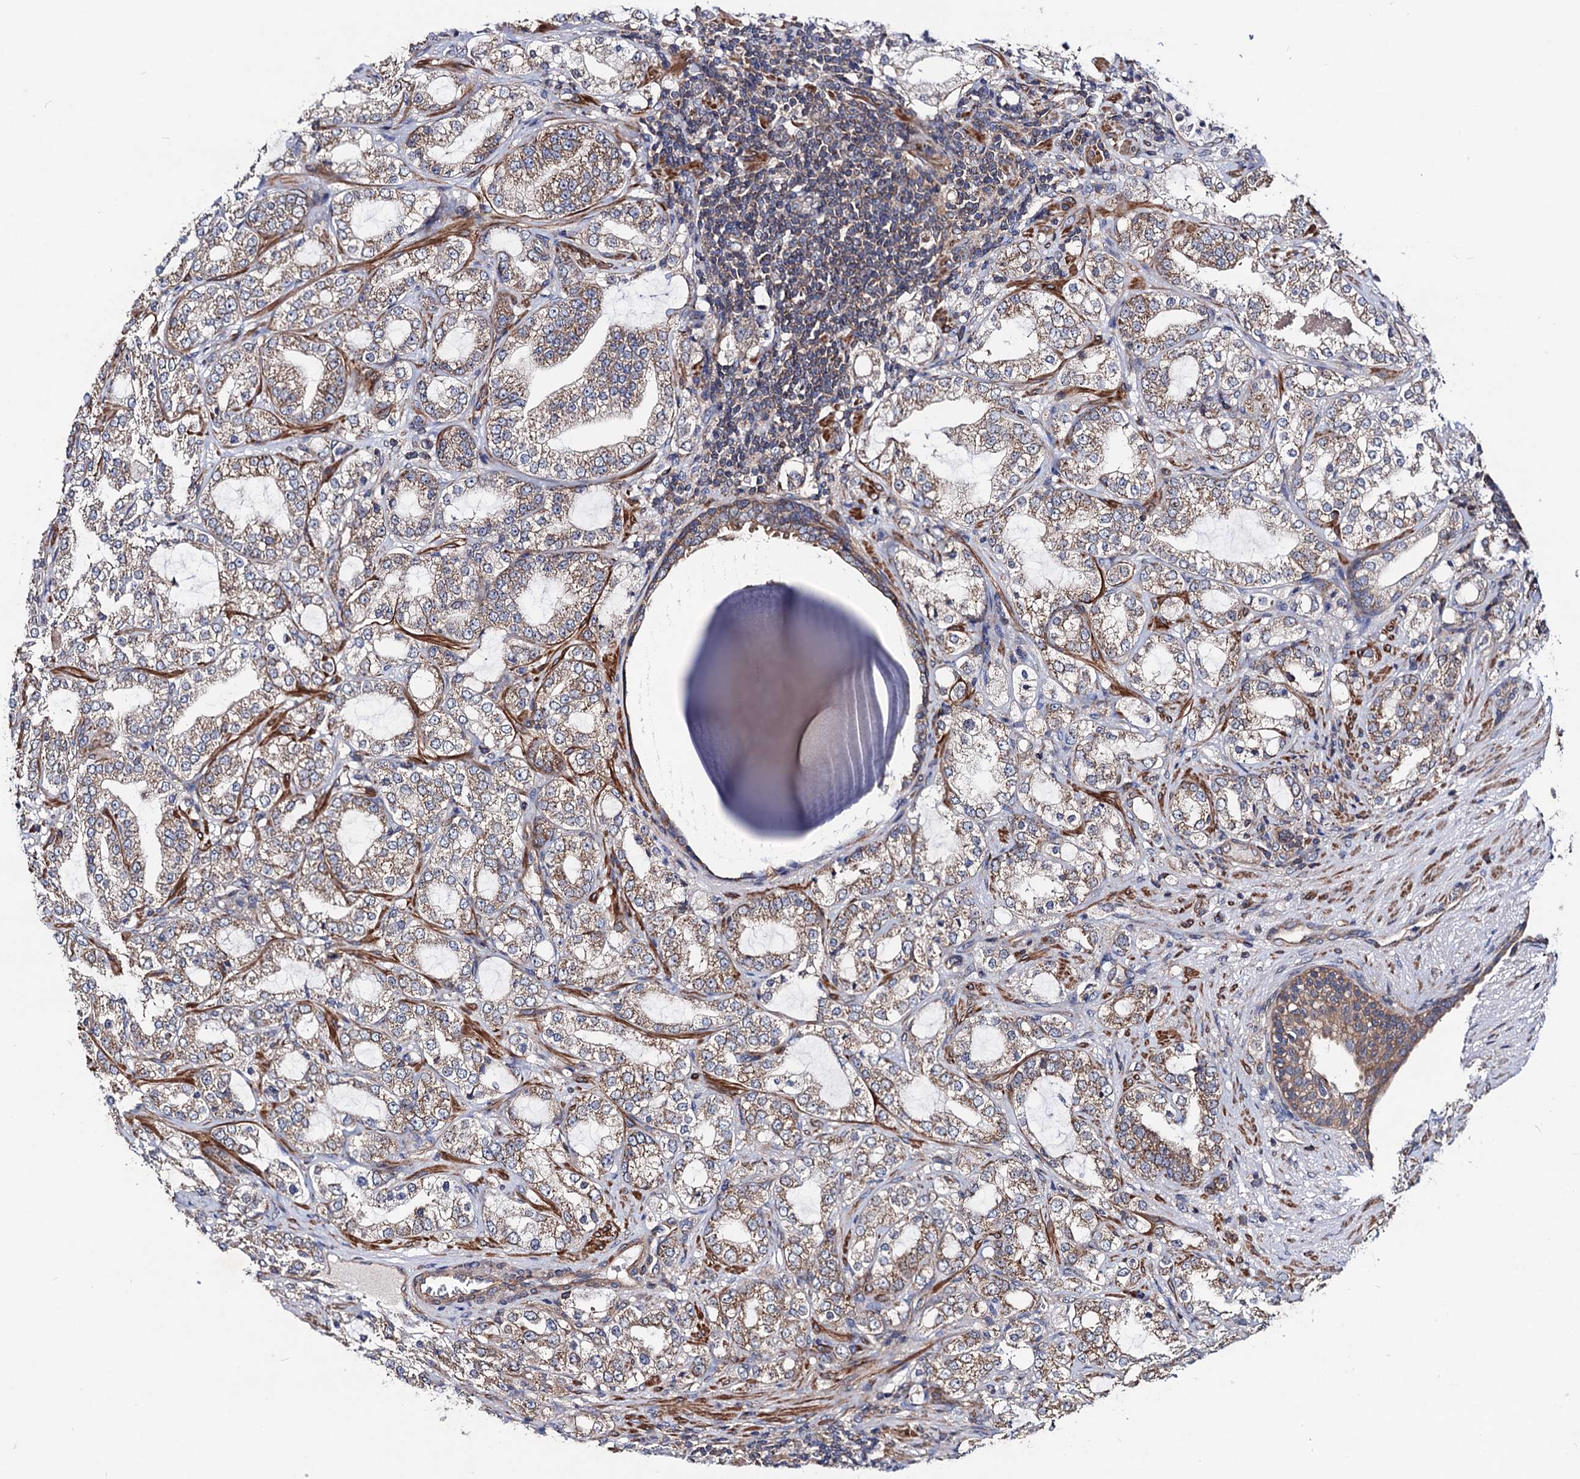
{"staining": {"intensity": "weak", "quantity": ">75%", "location": "cytoplasmic/membranous"}, "tissue": "prostate cancer", "cell_type": "Tumor cells", "image_type": "cancer", "snomed": [{"axis": "morphology", "description": "Adenocarcinoma, High grade"}, {"axis": "topography", "description": "Prostate"}], "caption": "Protein analysis of prostate cancer tissue reveals weak cytoplasmic/membranous expression in approximately >75% of tumor cells. The staining was performed using DAB to visualize the protein expression in brown, while the nuclei were stained in blue with hematoxylin (Magnification: 20x).", "gene": "DYDC1", "patient": {"sex": "male", "age": 64}}